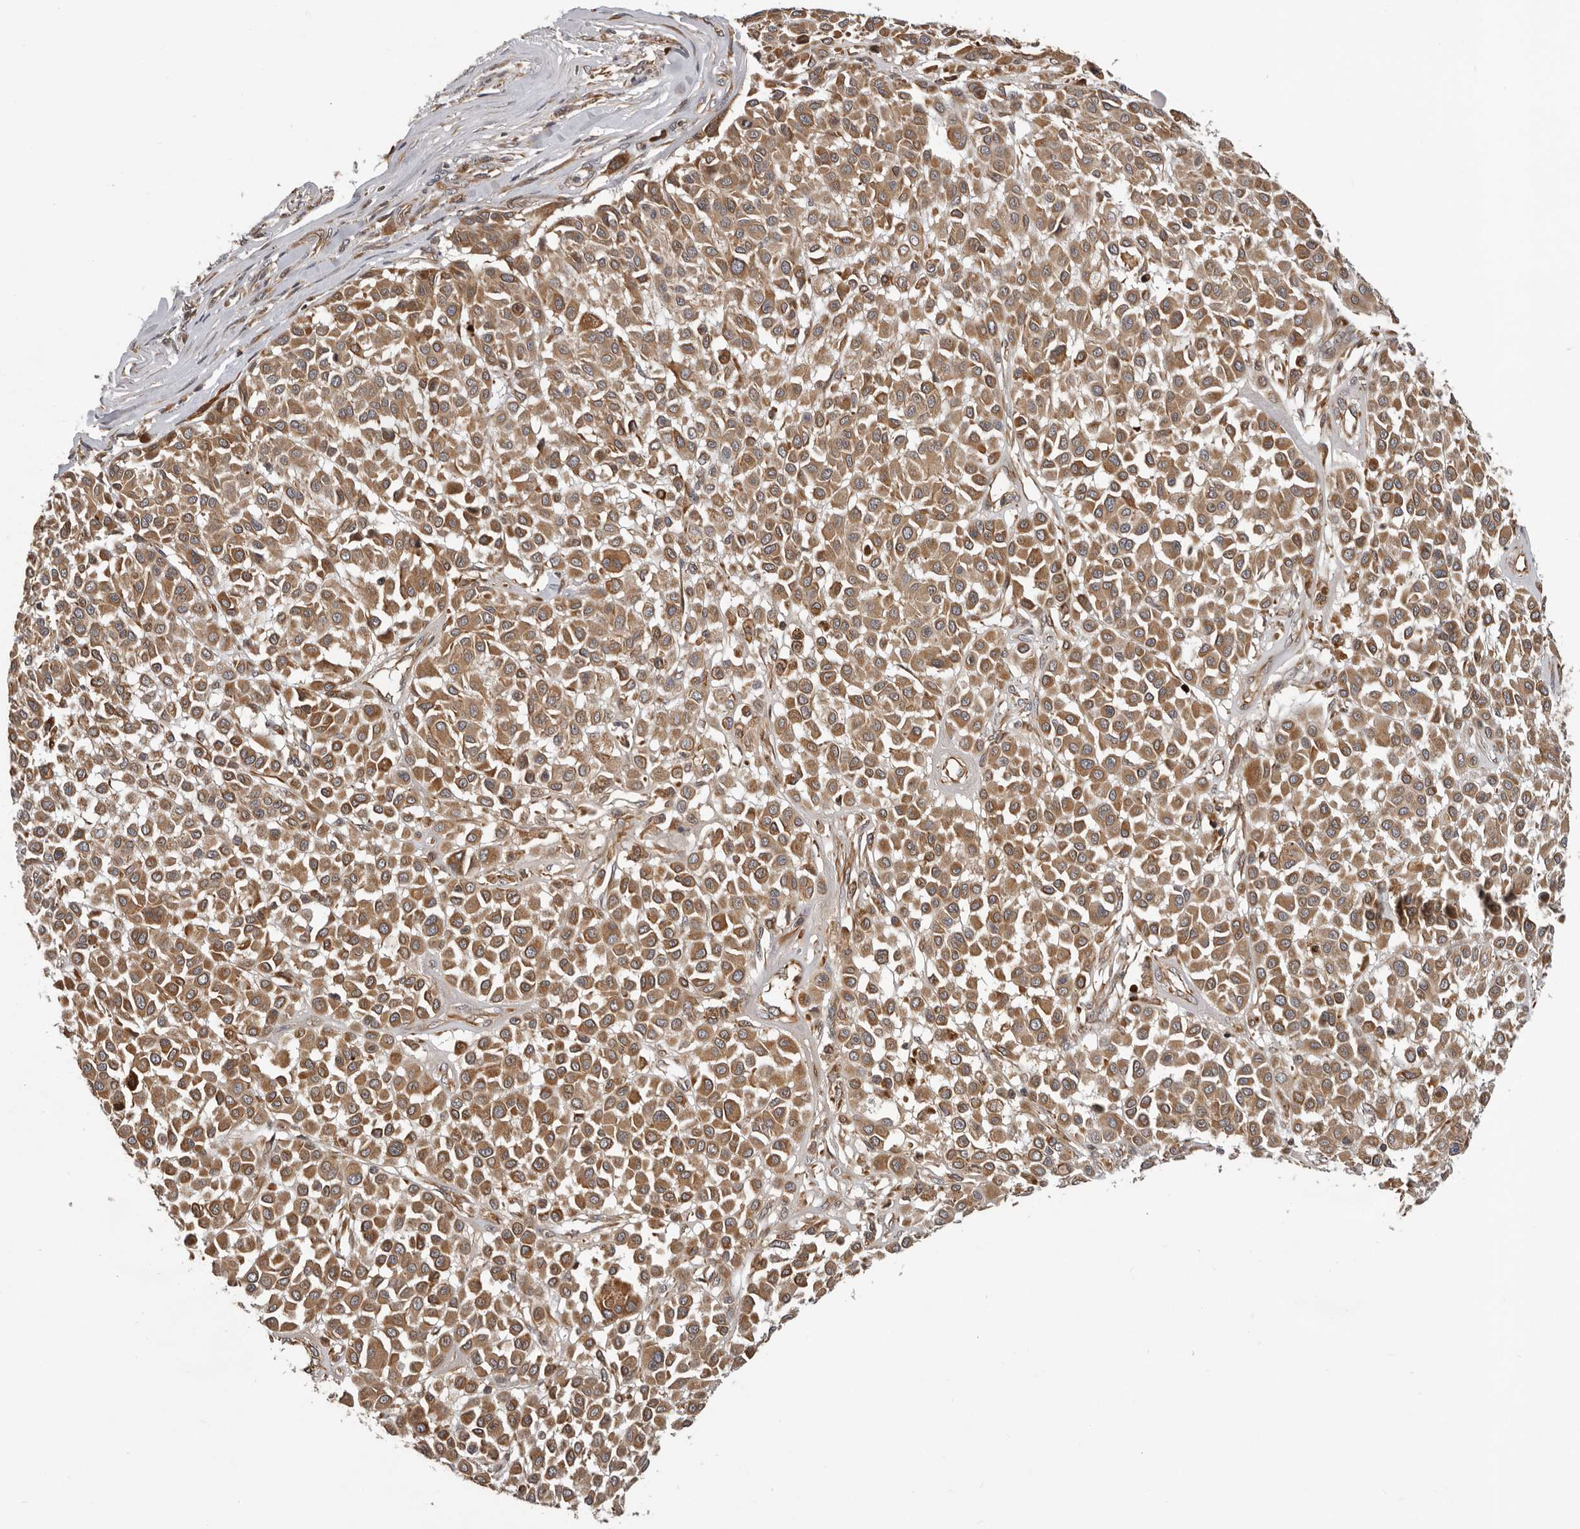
{"staining": {"intensity": "moderate", "quantity": ">75%", "location": "cytoplasmic/membranous"}, "tissue": "melanoma", "cell_type": "Tumor cells", "image_type": "cancer", "snomed": [{"axis": "morphology", "description": "Malignant melanoma, Metastatic site"}, {"axis": "topography", "description": "Soft tissue"}], "caption": "IHC (DAB (3,3'-diaminobenzidine)) staining of malignant melanoma (metastatic site) demonstrates moderate cytoplasmic/membranous protein positivity in approximately >75% of tumor cells.", "gene": "RNF157", "patient": {"sex": "male", "age": 41}}